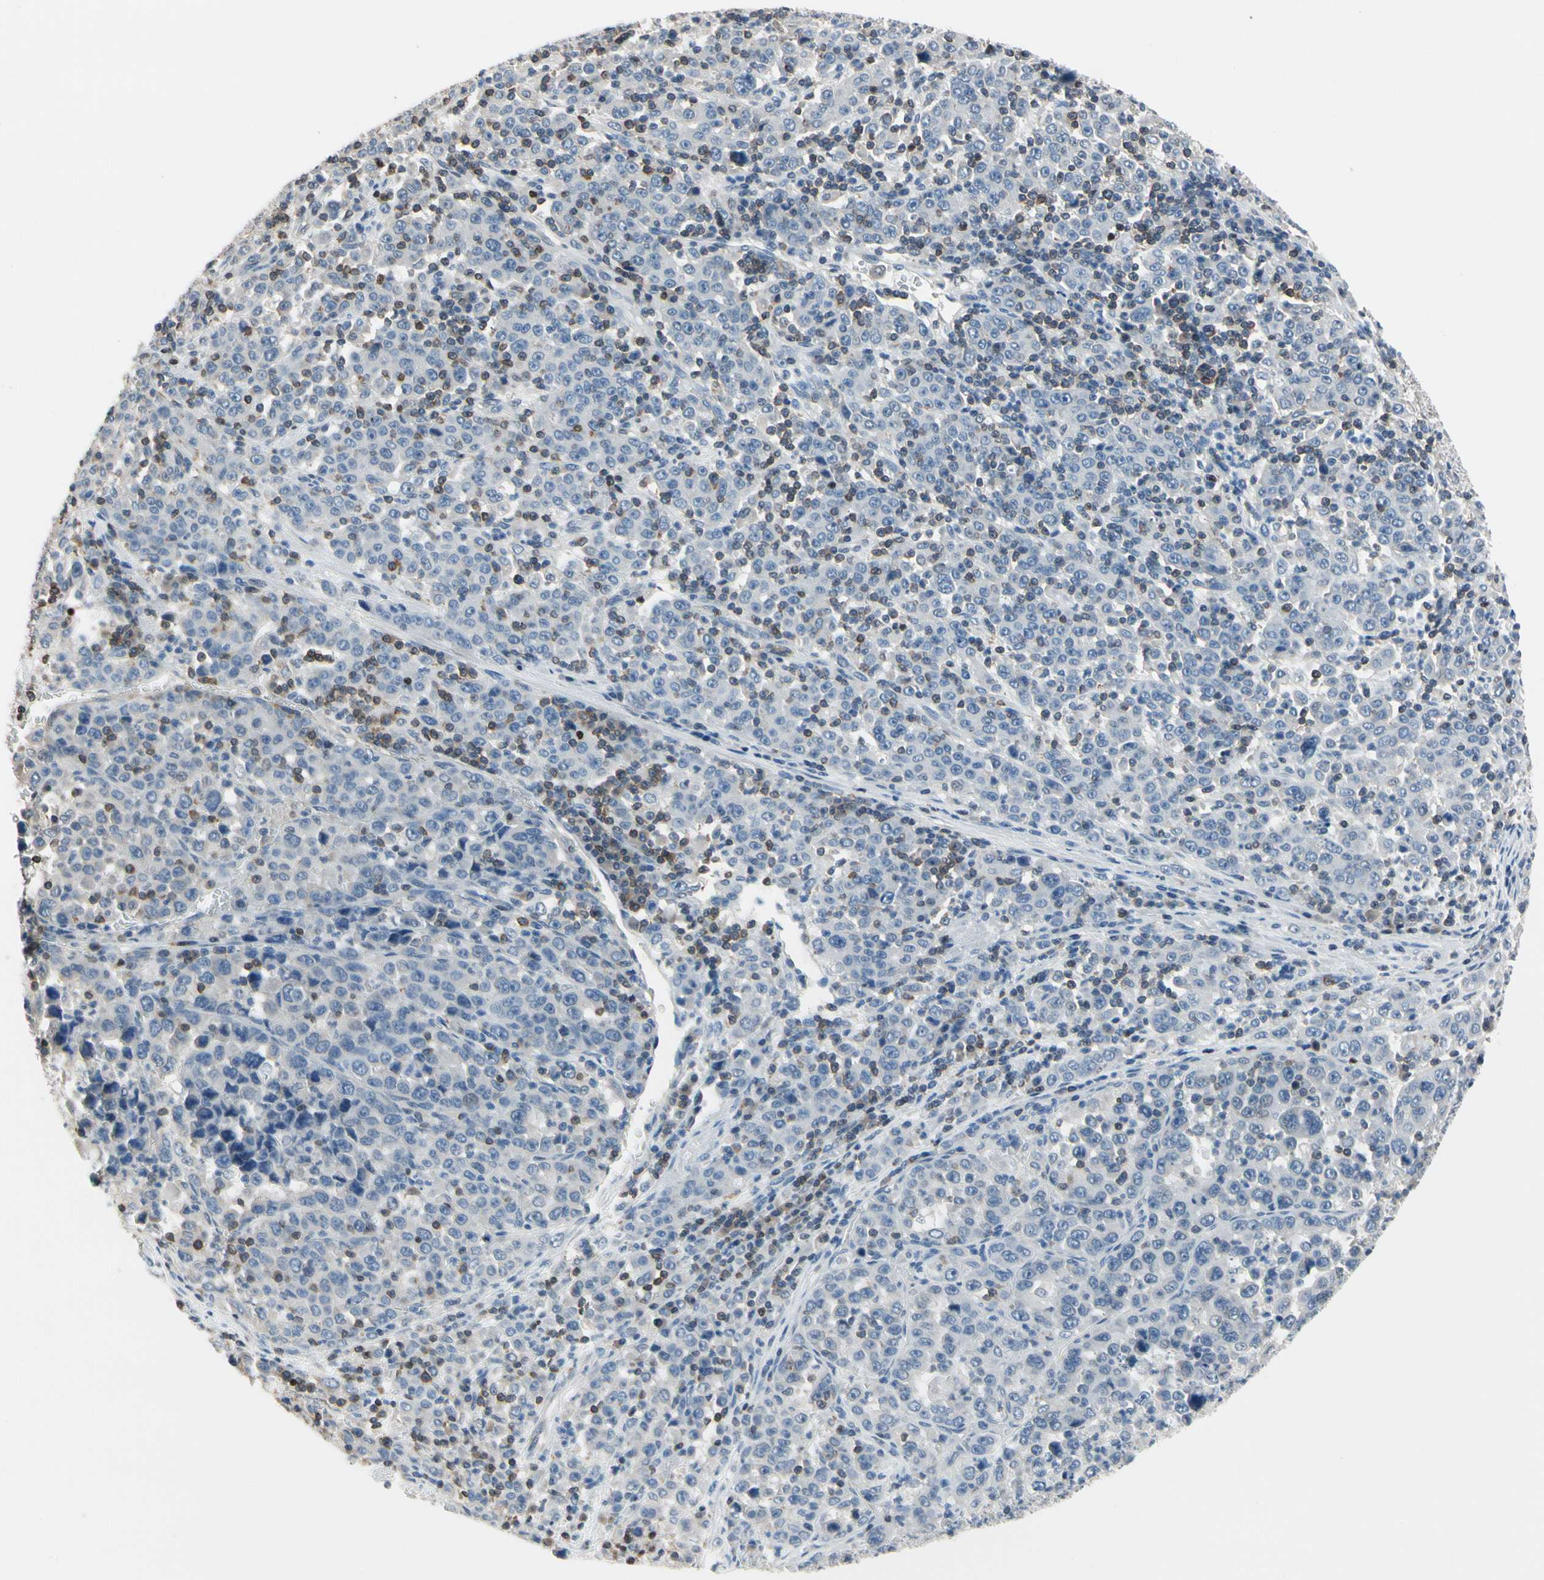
{"staining": {"intensity": "negative", "quantity": "none", "location": "none"}, "tissue": "stomach cancer", "cell_type": "Tumor cells", "image_type": "cancer", "snomed": [{"axis": "morphology", "description": "Normal tissue, NOS"}, {"axis": "morphology", "description": "Adenocarcinoma, NOS"}, {"axis": "topography", "description": "Stomach, upper"}, {"axis": "topography", "description": "Stomach"}], "caption": "Tumor cells show no significant positivity in stomach cancer.", "gene": "NFATC2", "patient": {"sex": "male", "age": 59}}